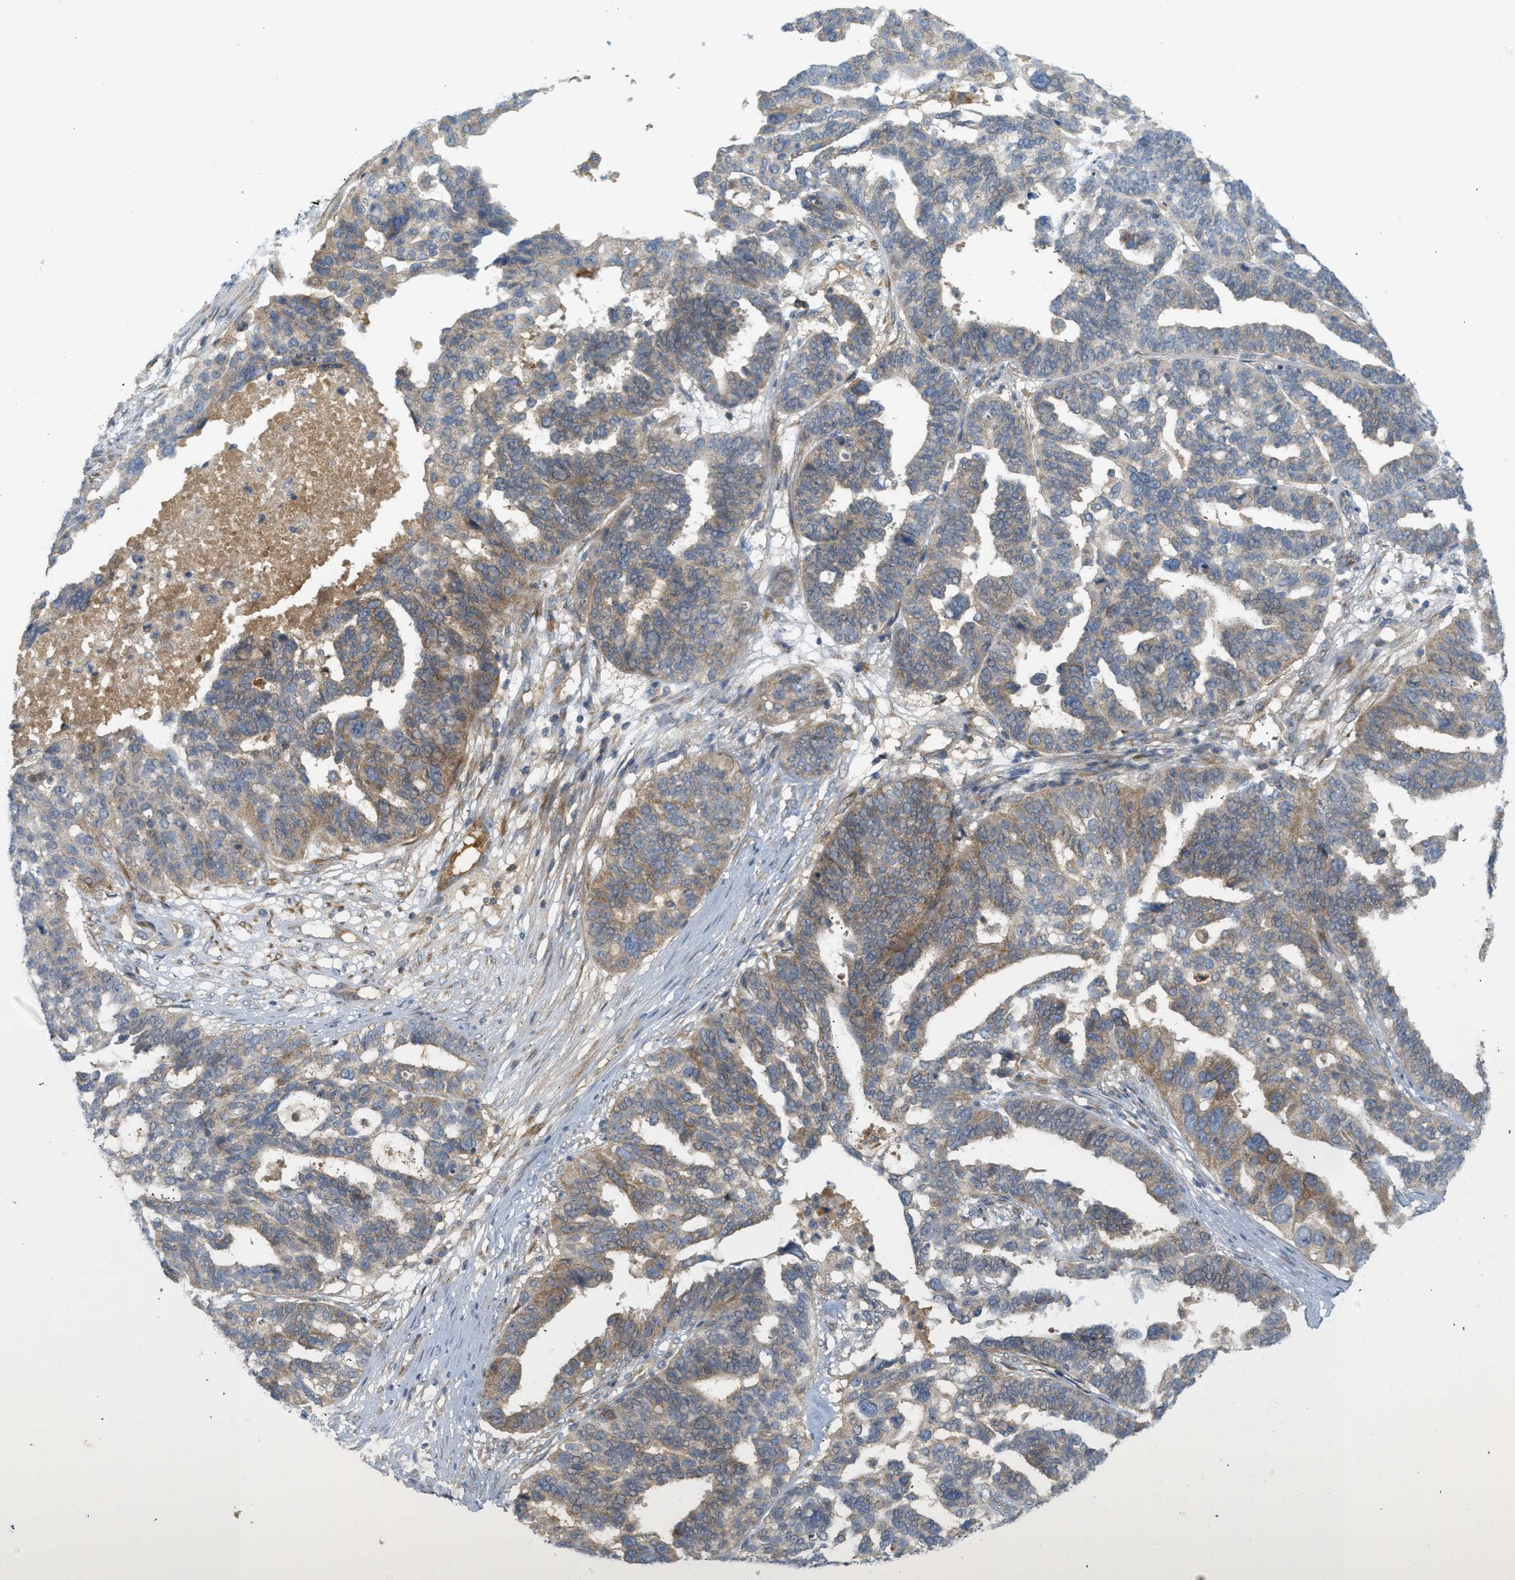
{"staining": {"intensity": "moderate", "quantity": "25%-75%", "location": "cytoplasmic/membranous"}, "tissue": "ovarian cancer", "cell_type": "Tumor cells", "image_type": "cancer", "snomed": [{"axis": "morphology", "description": "Cystadenocarcinoma, serous, NOS"}, {"axis": "topography", "description": "Ovary"}], "caption": "There is medium levels of moderate cytoplasmic/membranous expression in tumor cells of serous cystadenocarcinoma (ovarian), as demonstrated by immunohistochemical staining (brown color).", "gene": "PROC", "patient": {"sex": "female", "age": 59}}